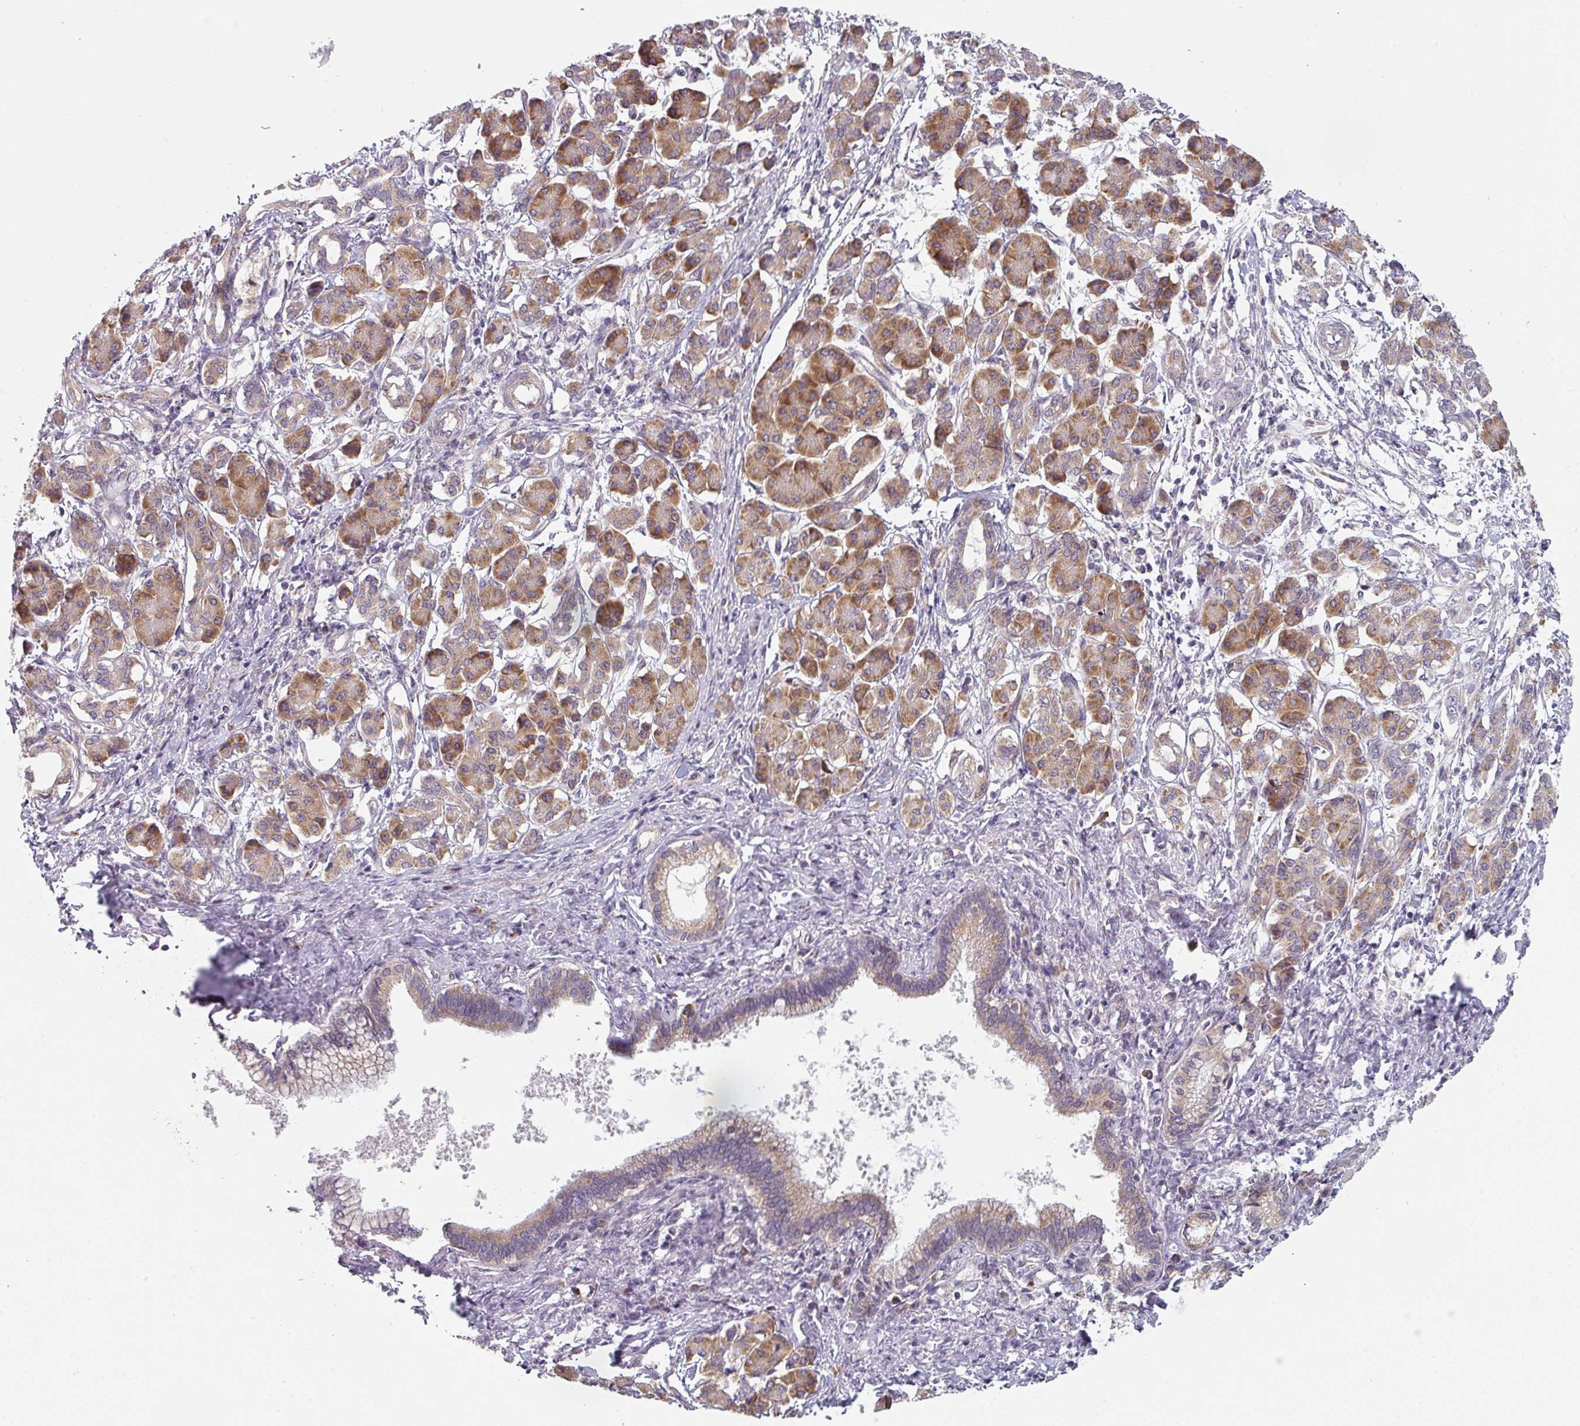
{"staining": {"intensity": "weak", "quantity": "25%-75%", "location": "cytoplasmic/membranous"}, "tissue": "pancreatic cancer", "cell_type": "Tumor cells", "image_type": "cancer", "snomed": [{"axis": "morphology", "description": "Adenocarcinoma, NOS"}, {"axis": "topography", "description": "Pancreas"}], "caption": "A low amount of weak cytoplasmic/membranous positivity is identified in approximately 25%-75% of tumor cells in adenocarcinoma (pancreatic) tissue.", "gene": "TAPT1", "patient": {"sex": "female", "age": 55}}